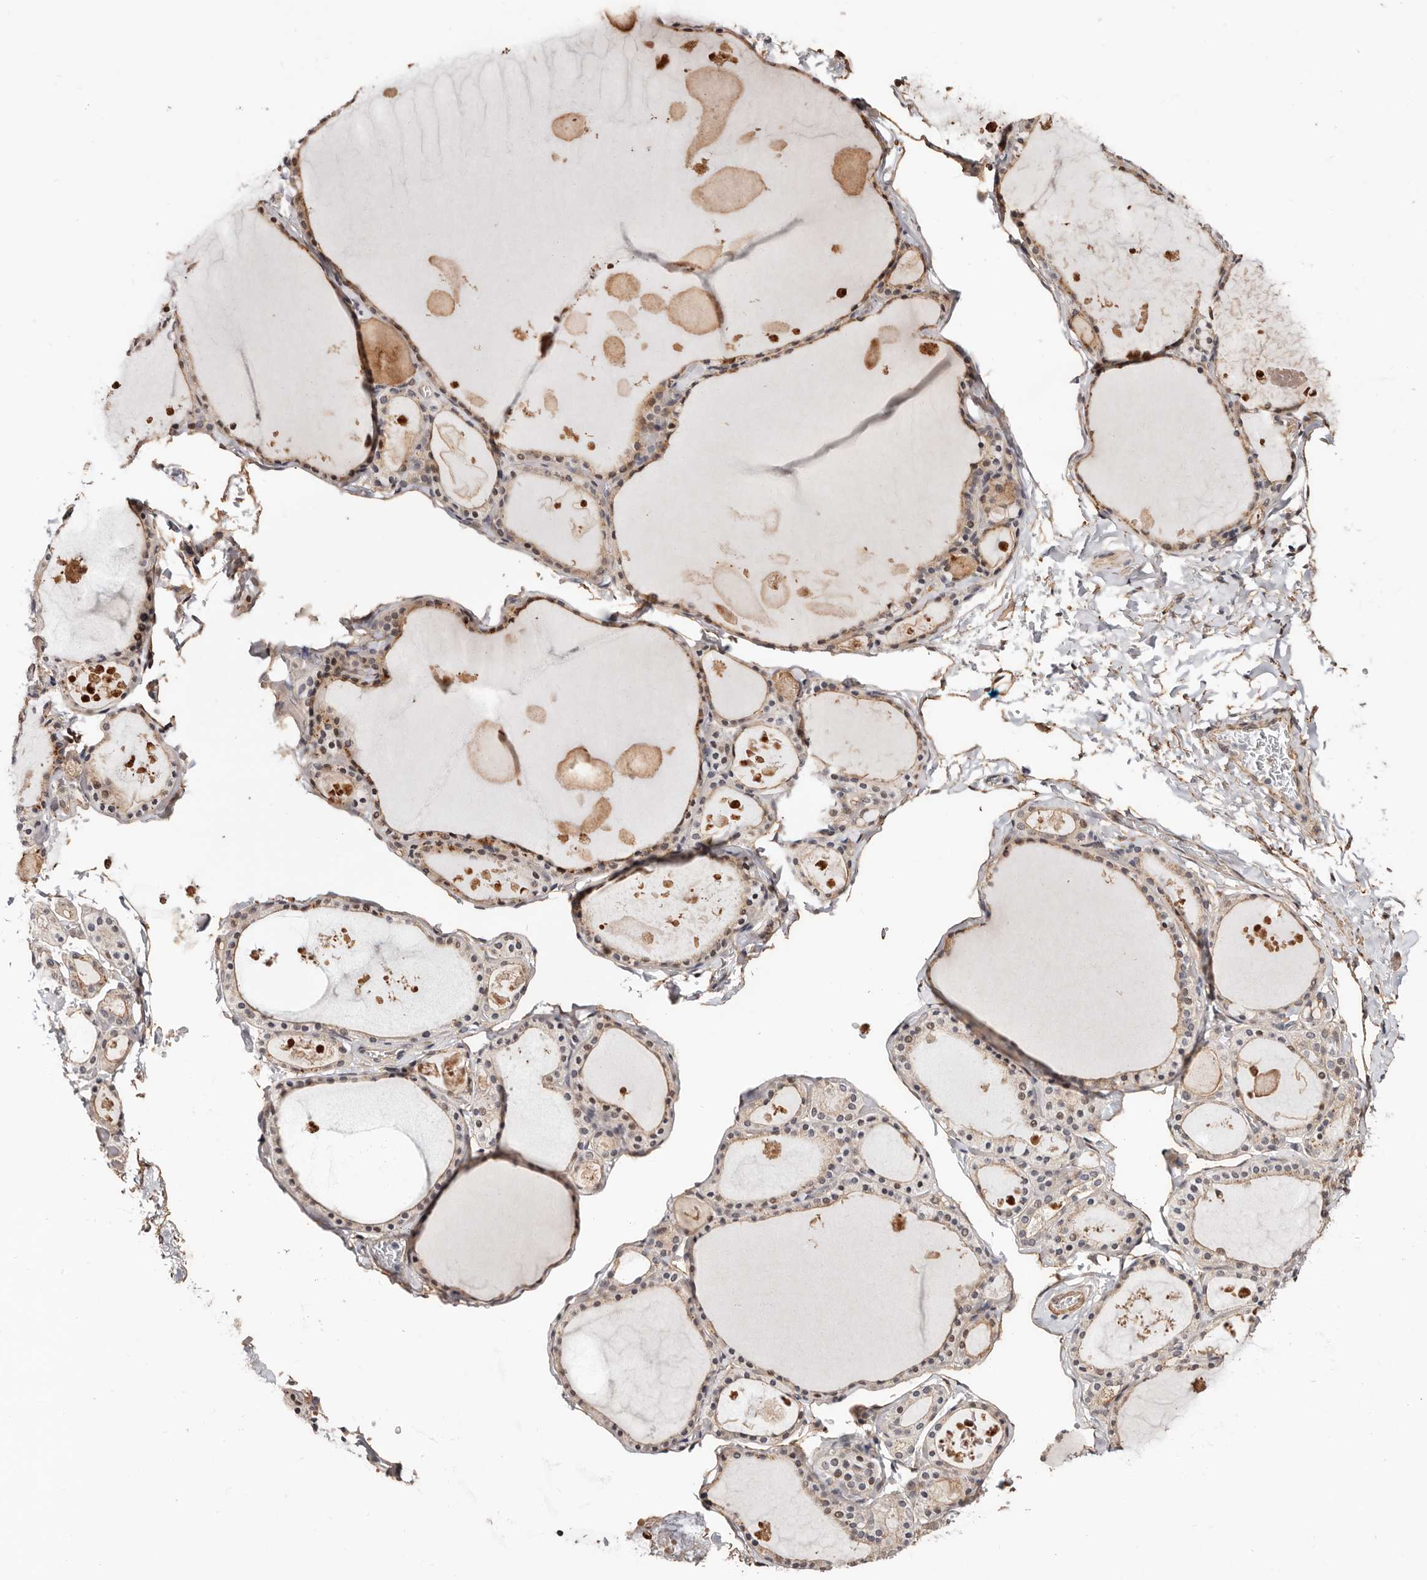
{"staining": {"intensity": "moderate", "quantity": "25%-75%", "location": "cytoplasmic/membranous,nuclear"}, "tissue": "thyroid gland", "cell_type": "Glandular cells", "image_type": "normal", "snomed": [{"axis": "morphology", "description": "Normal tissue, NOS"}, {"axis": "topography", "description": "Thyroid gland"}], "caption": "Immunohistochemical staining of normal thyroid gland demonstrates medium levels of moderate cytoplasmic/membranous,nuclear staining in about 25%-75% of glandular cells.", "gene": "TRIP13", "patient": {"sex": "male", "age": 56}}